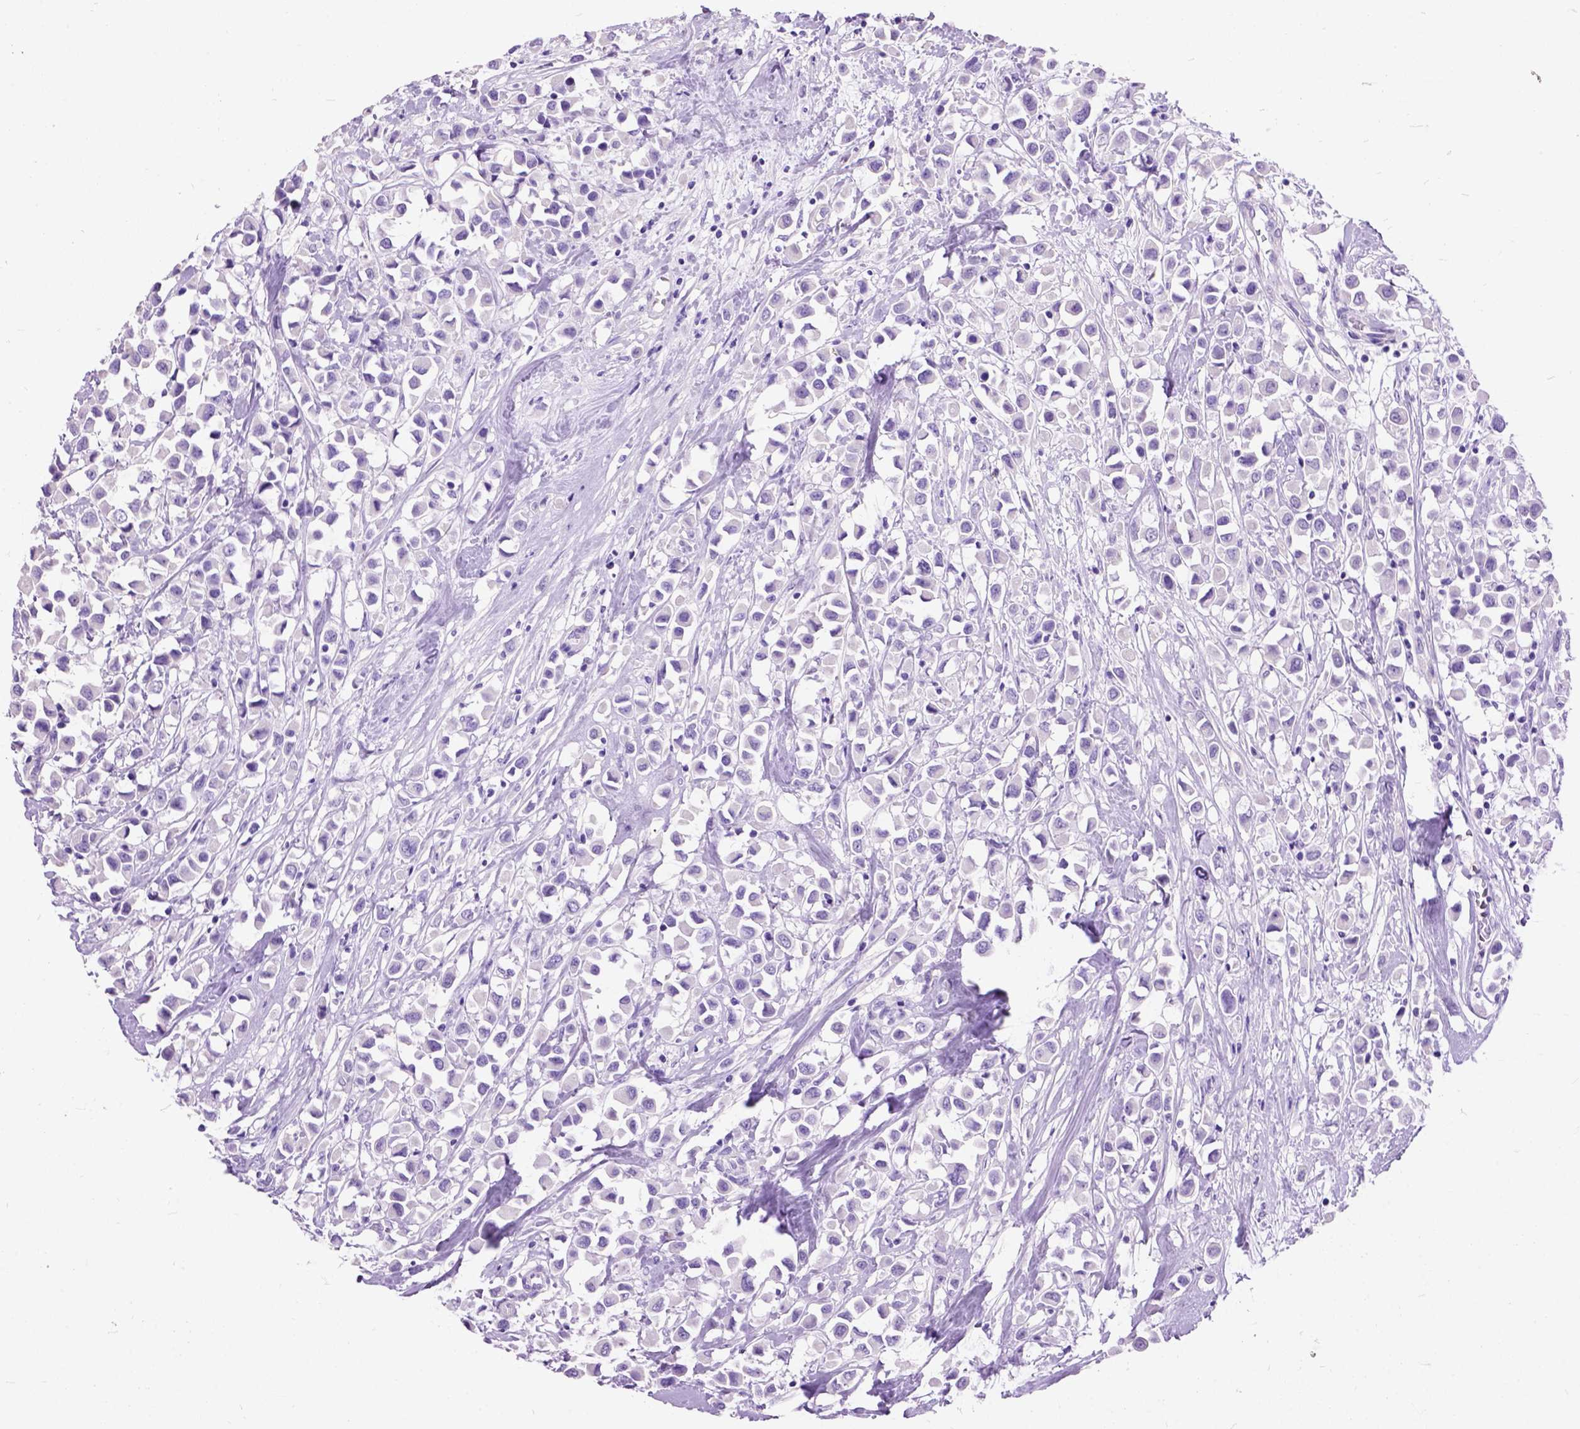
{"staining": {"intensity": "negative", "quantity": "none", "location": "none"}, "tissue": "breast cancer", "cell_type": "Tumor cells", "image_type": "cancer", "snomed": [{"axis": "morphology", "description": "Duct carcinoma"}, {"axis": "topography", "description": "Breast"}], "caption": "An IHC image of breast cancer is shown. There is no staining in tumor cells of breast cancer.", "gene": "MAPT", "patient": {"sex": "female", "age": 61}}